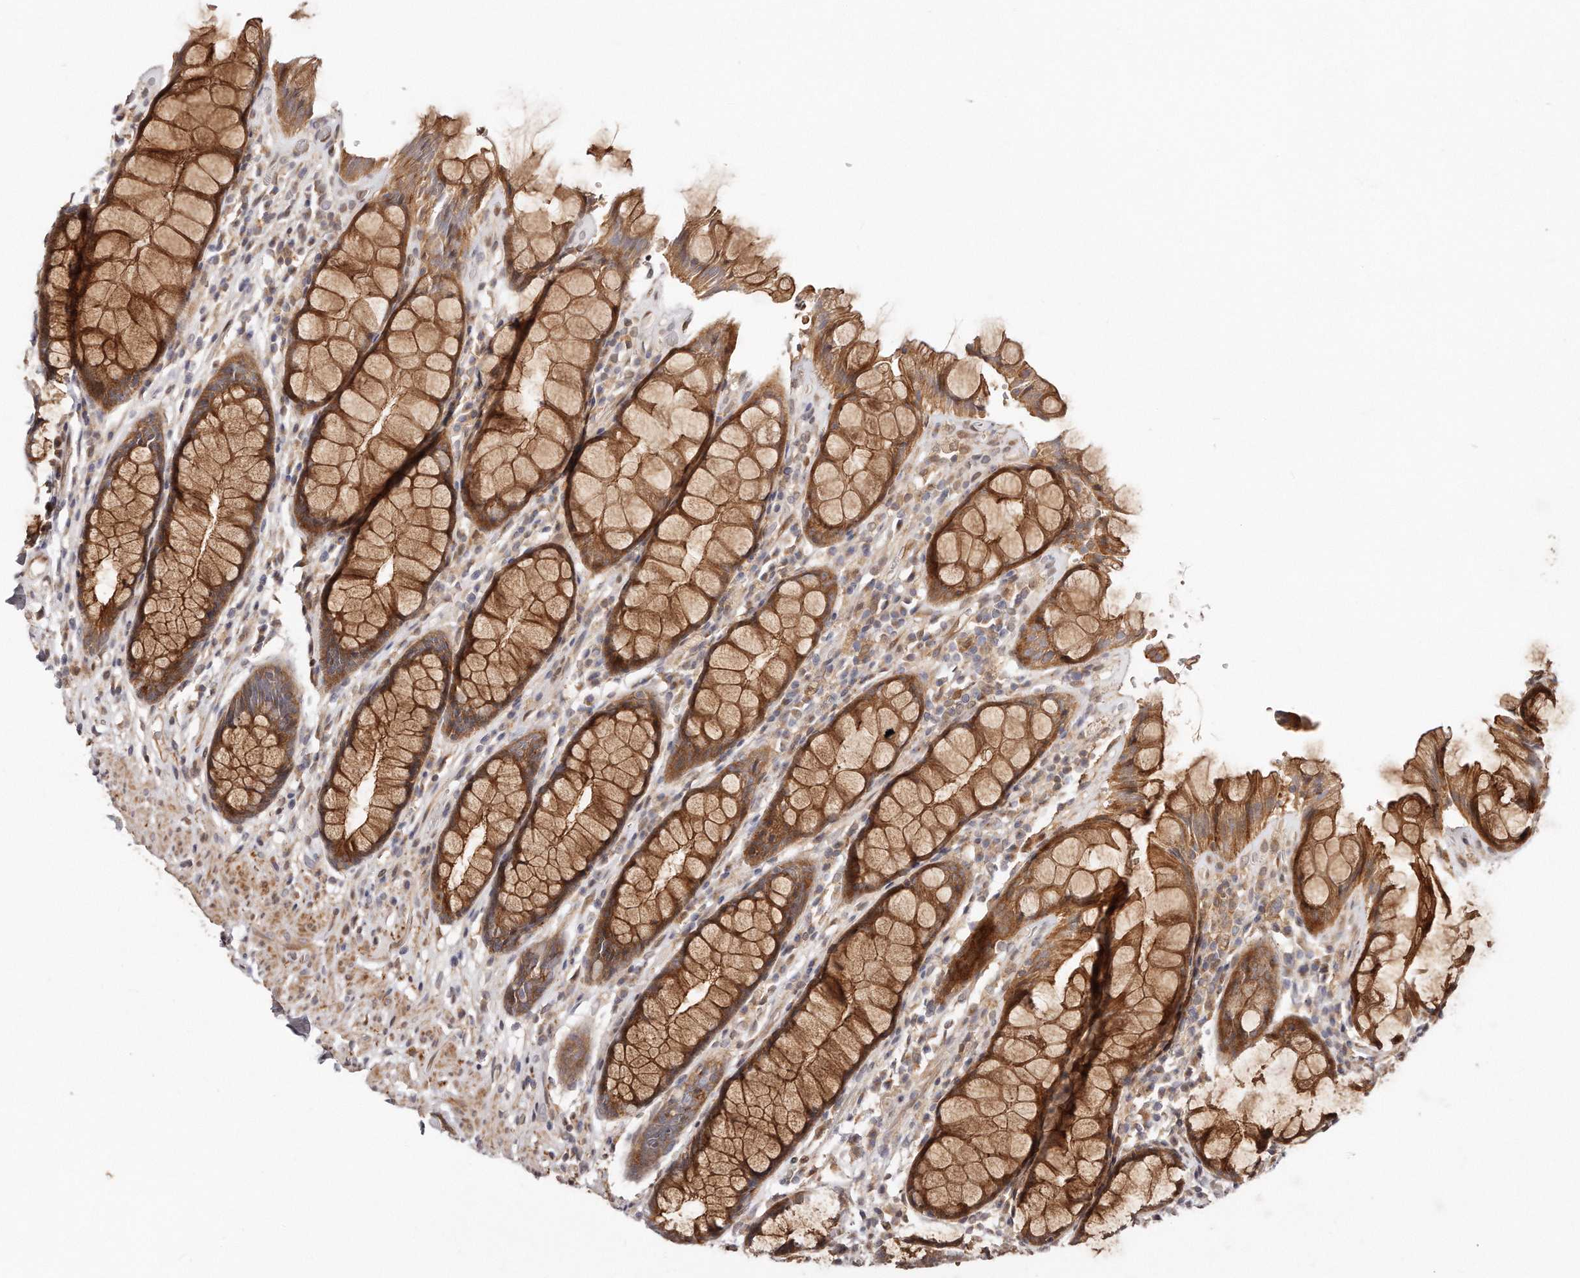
{"staining": {"intensity": "moderate", "quantity": ">75%", "location": "cytoplasmic/membranous"}, "tissue": "rectum", "cell_type": "Glandular cells", "image_type": "normal", "snomed": [{"axis": "morphology", "description": "Normal tissue, NOS"}, {"axis": "topography", "description": "Rectum"}], "caption": "Rectum stained for a protein demonstrates moderate cytoplasmic/membranous positivity in glandular cells. (Brightfield microscopy of DAB IHC at high magnification).", "gene": "GBP4", "patient": {"sex": "male", "age": 64}}